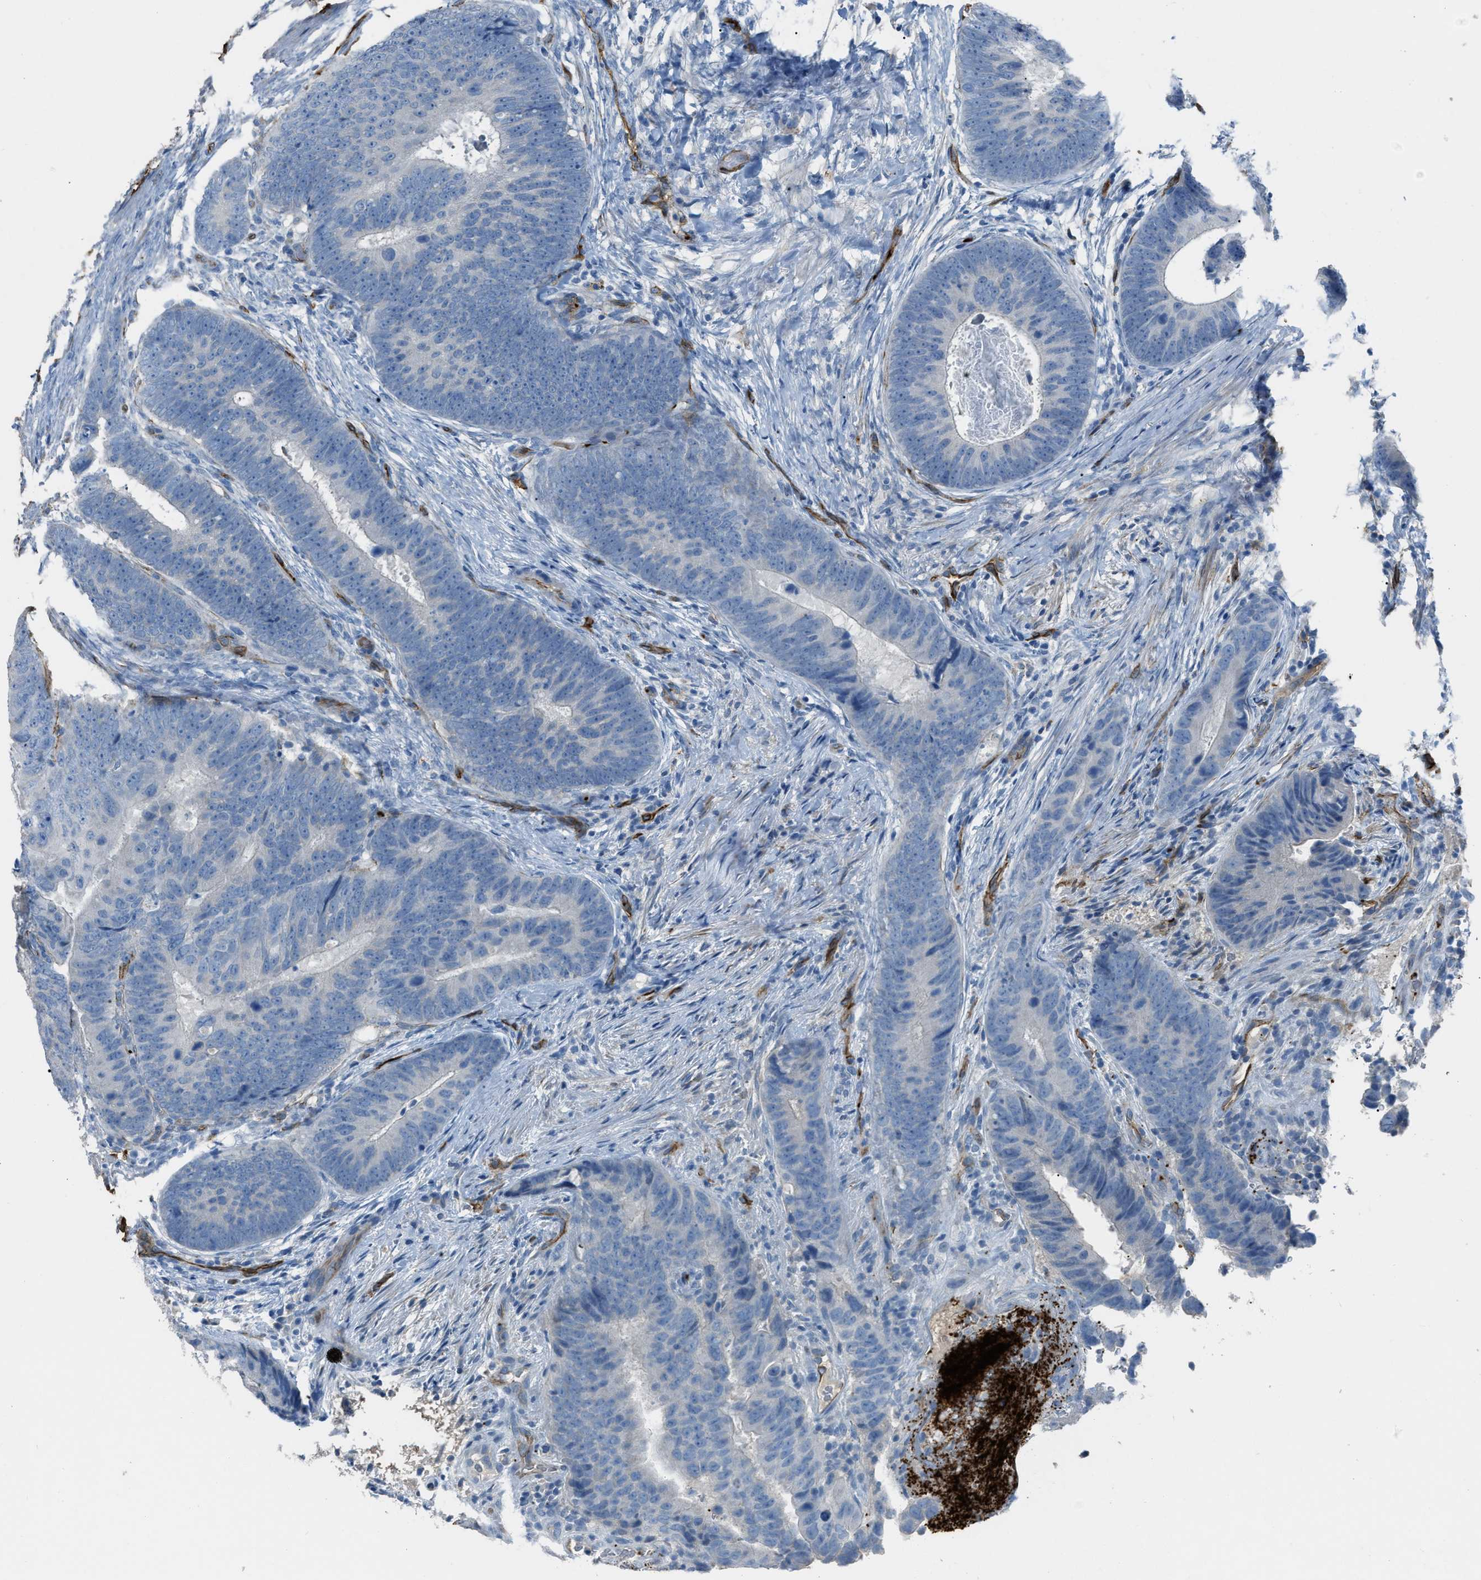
{"staining": {"intensity": "negative", "quantity": "none", "location": "none"}, "tissue": "colorectal cancer", "cell_type": "Tumor cells", "image_type": "cancer", "snomed": [{"axis": "morphology", "description": "Adenocarcinoma, NOS"}, {"axis": "topography", "description": "Colon"}], "caption": "Immunohistochemical staining of adenocarcinoma (colorectal) reveals no significant positivity in tumor cells. (Brightfield microscopy of DAB (3,3'-diaminobenzidine) IHC at high magnification).", "gene": "SLC22A15", "patient": {"sex": "male", "age": 56}}